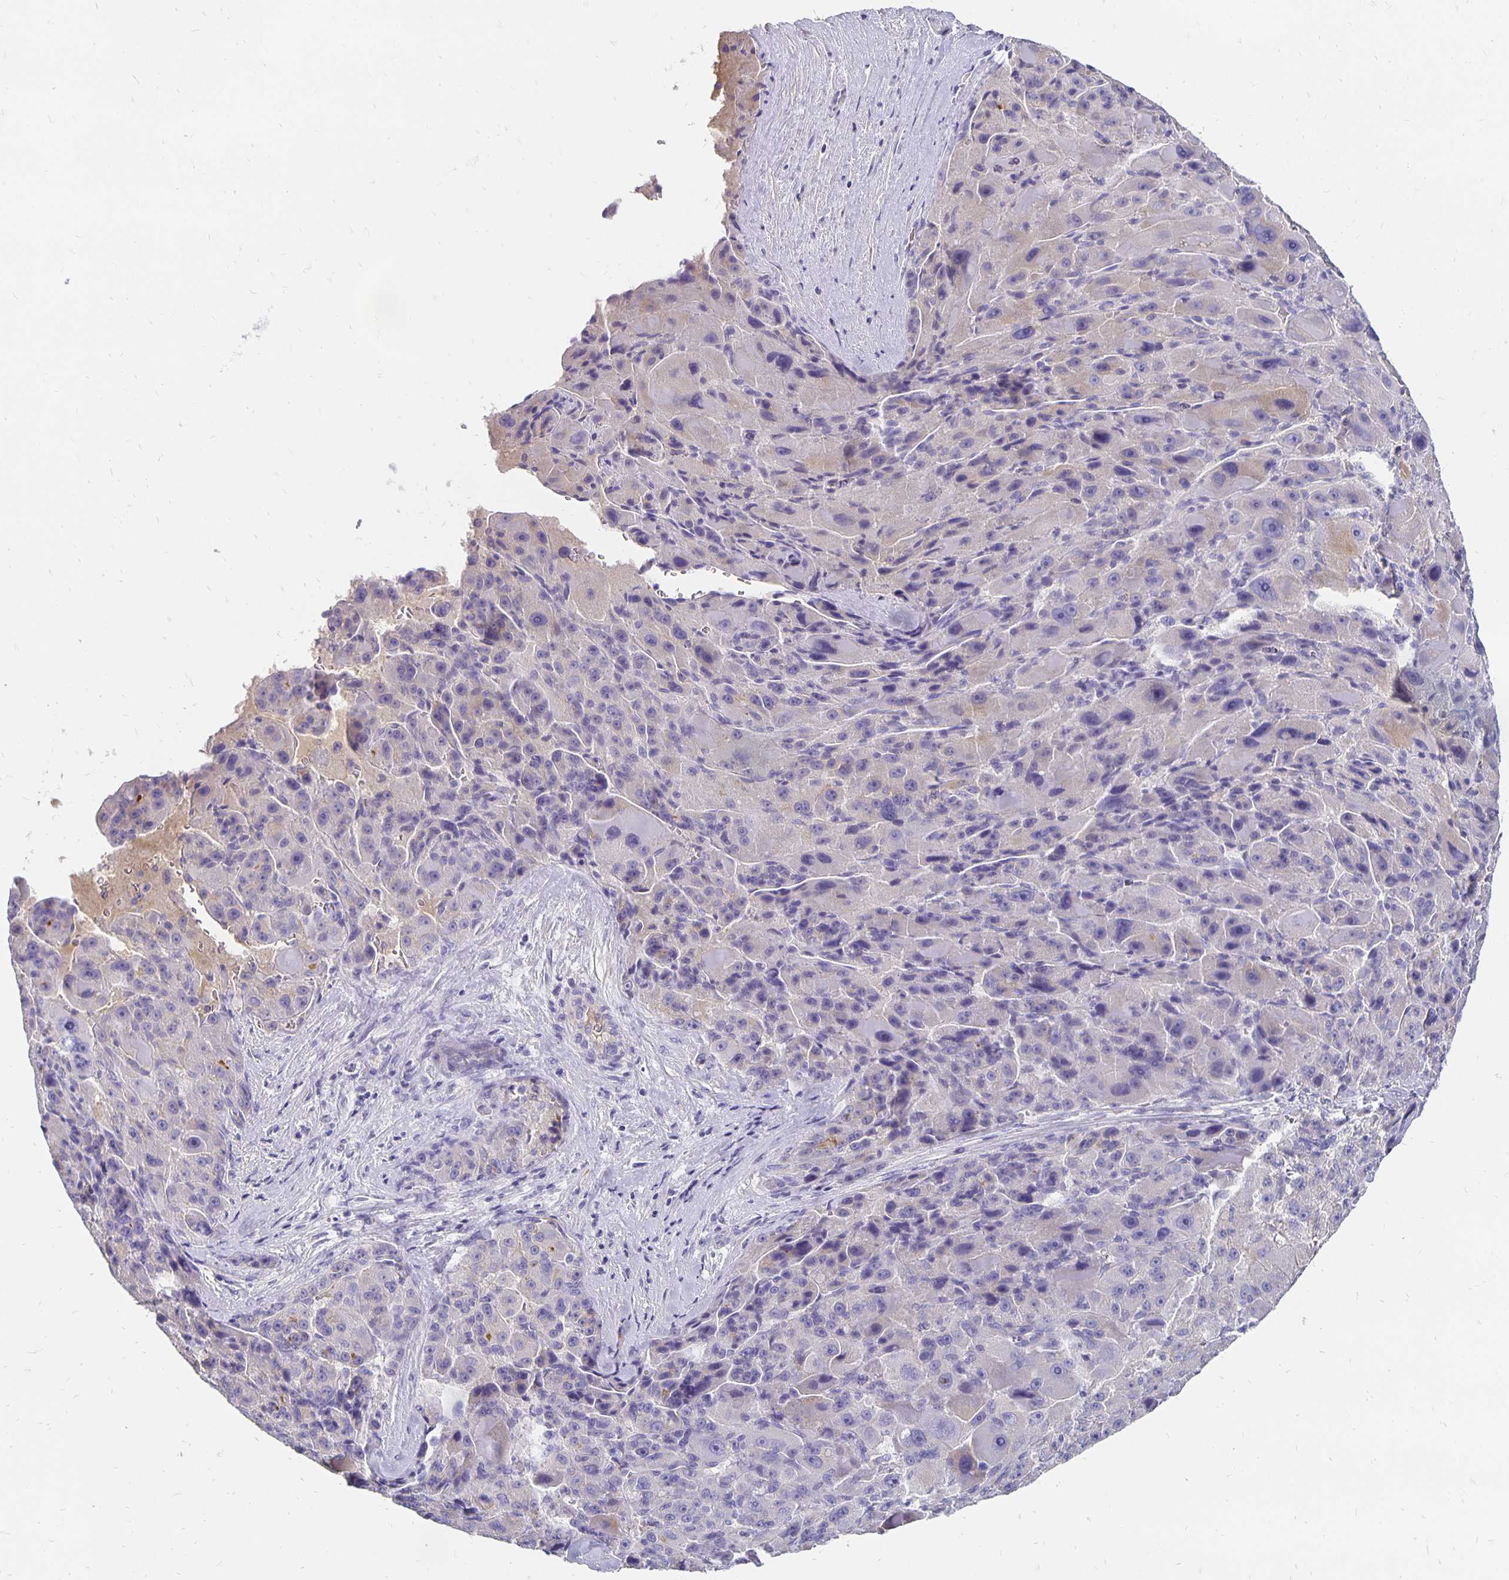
{"staining": {"intensity": "negative", "quantity": "none", "location": "none"}, "tissue": "liver cancer", "cell_type": "Tumor cells", "image_type": "cancer", "snomed": [{"axis": "morphology", "description": "Carcinoma, Hepatocellular, NOS"}, {"axis": "topography", "description": "Liver"}], "caption": "The image displays no significant staining in tumor cells of hepatocellular carcinoma (liver).", "gene": "APOB", "patient": {"sex": "male", "age": 76}}